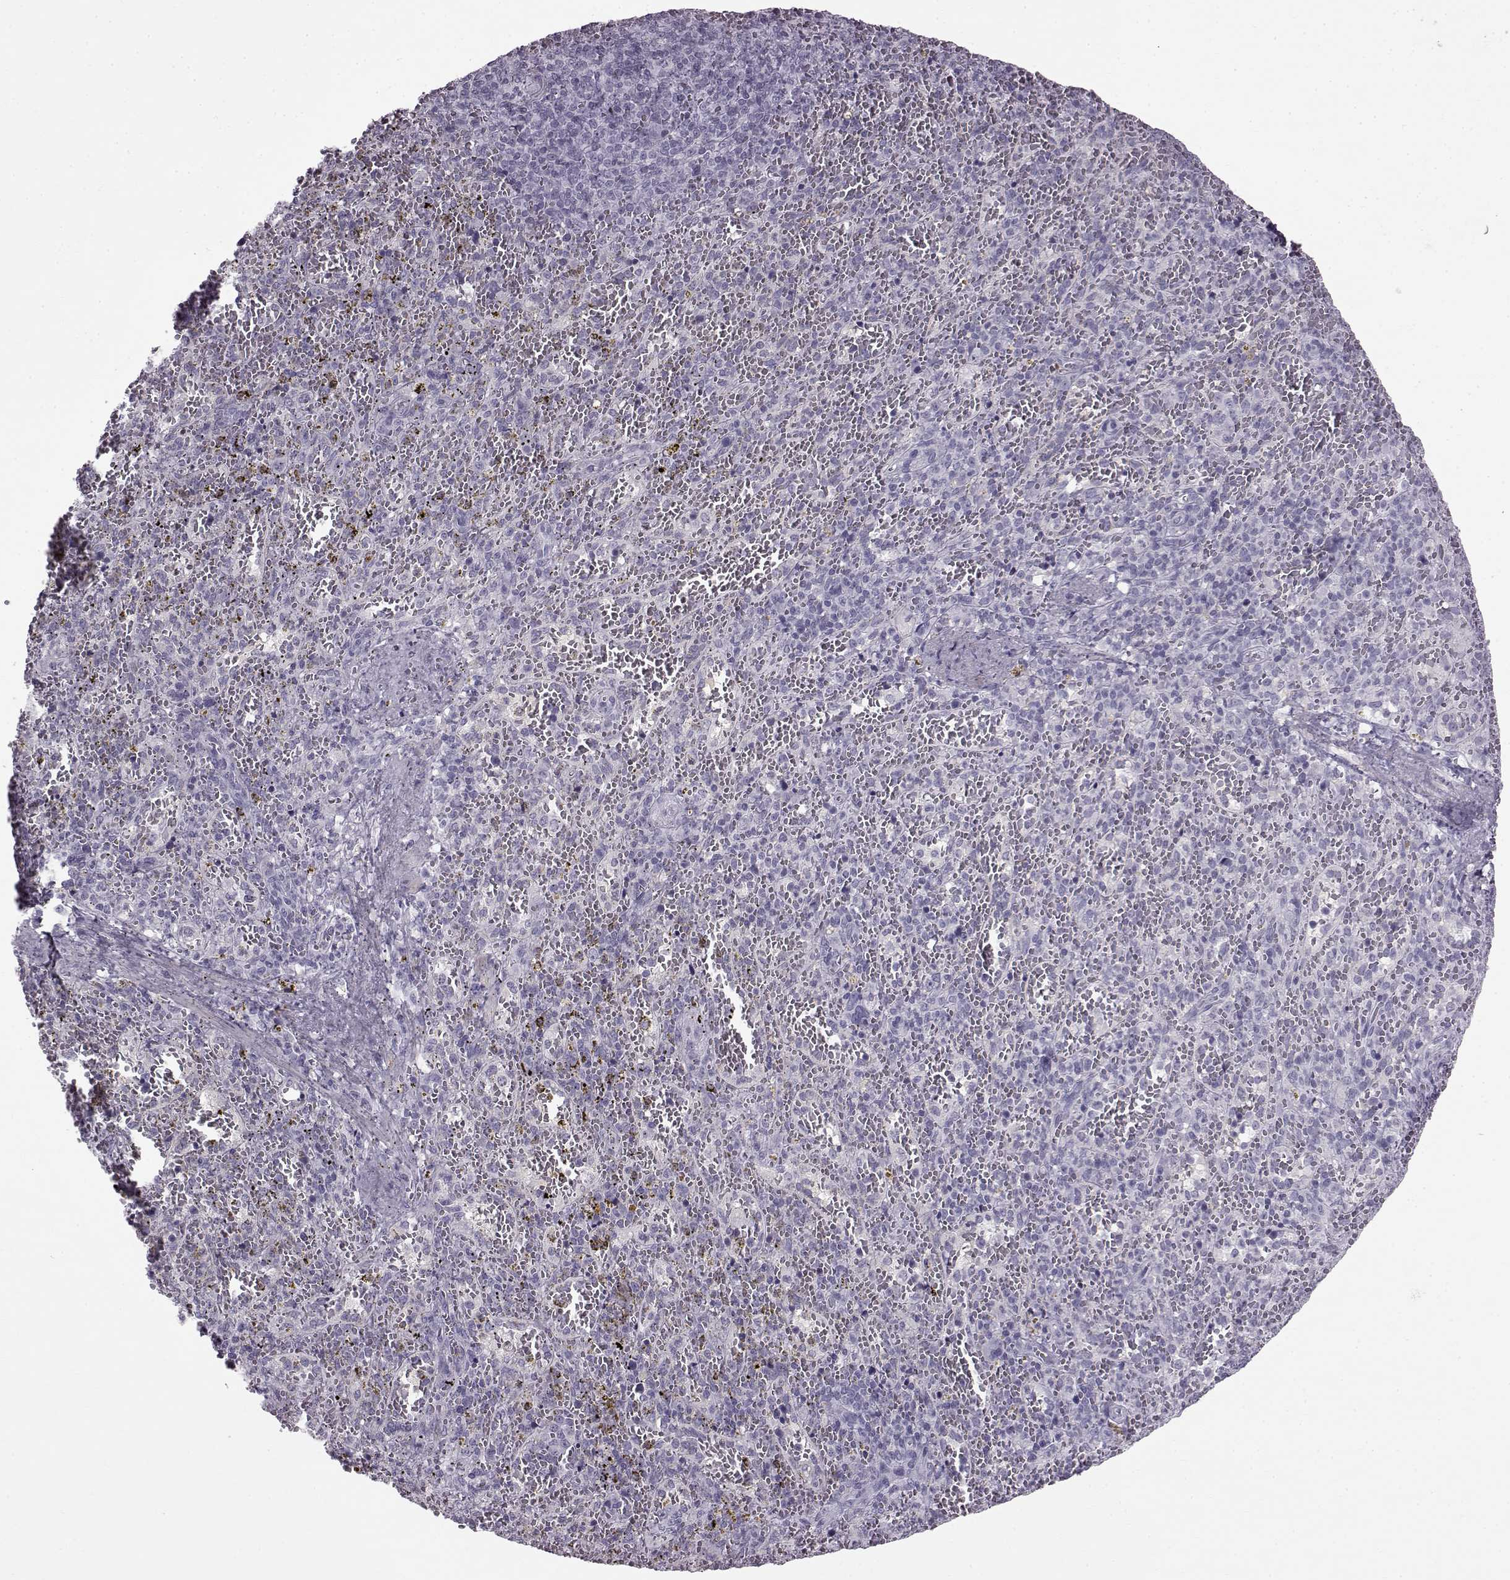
{"staining": {"intensity": "negative", "quantity": "none", "location": "none"}, "tissue": "spleen", "cell_type": "Cells in red pulp", "image_type": "normal", "snomed": [{"axis": "morphology", "description": "Normal tissue, NOS"}, {"axis": "topography", "description": "Spleen"}], "caption": "Immunohistochemistry (IHC) image of unremarkable human spleen stained for a protein (brown), which demonstrates no staining in cells in red pulp.", "gene": "SLC28A2", "patient": {"sex": "female", "age": 50}}